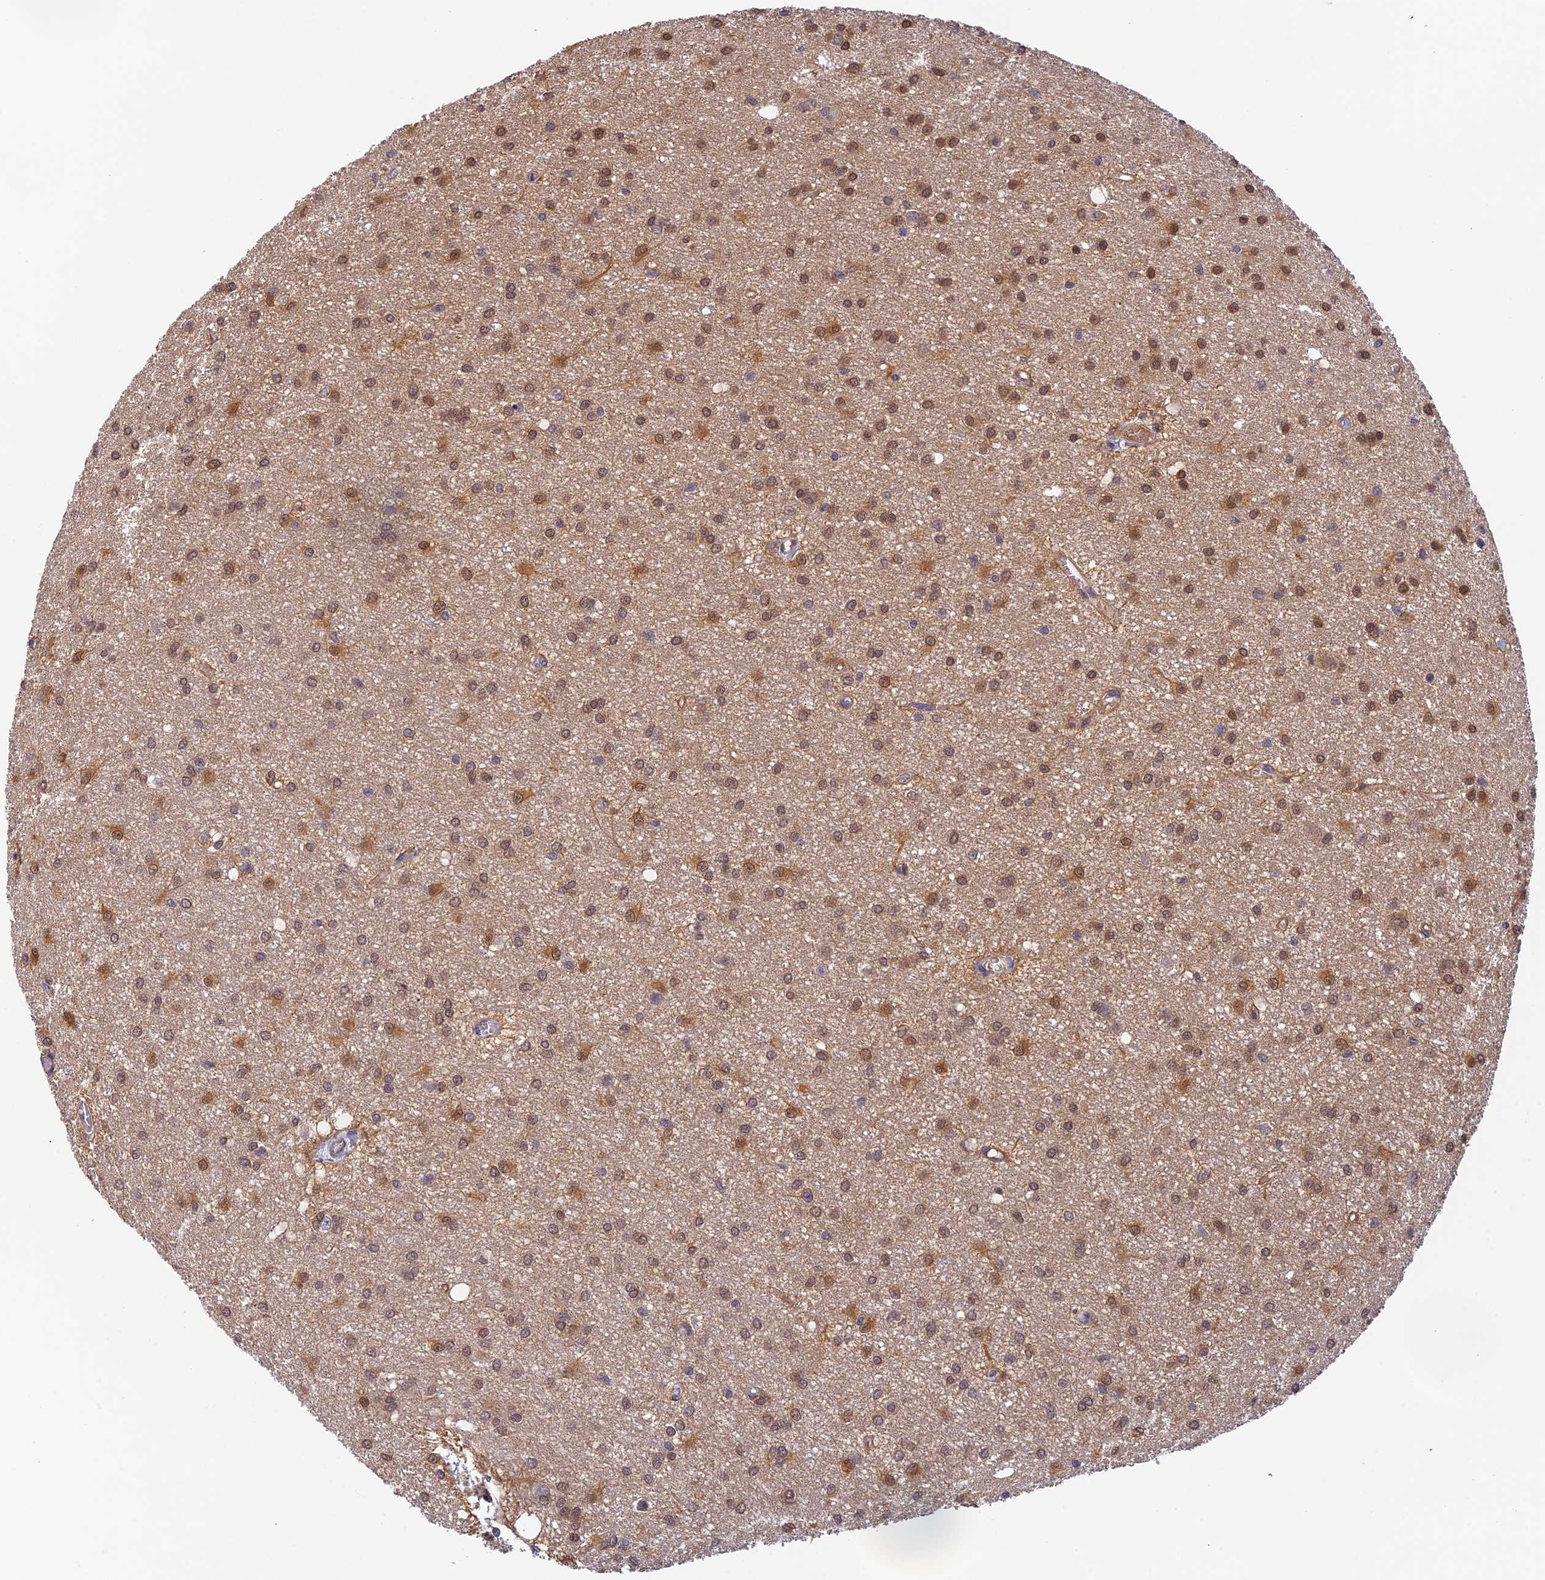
{"staining": {"intensity": "moderate", "quantity": ">75%", "location": "cytoplasmic/membranous,nuclear"}, "tissue": "glioma", "cell_type": "Tumor cells", "image_type": "cancer", "snomed": [{"axis": "morphology", "description": "Glioma, malignant, High grade"}, {"axis": "topography", "description": "Brain"}], "caption": "IHC photomicrograph of glioma stained for a protein (brown), which exhibits medium levels of moderate cytoplasmic/membranous and nuclear expression in about >75% of tumor cells.", "gene": "HDHD2", "patient": {"sex": "female", "age": 50}}